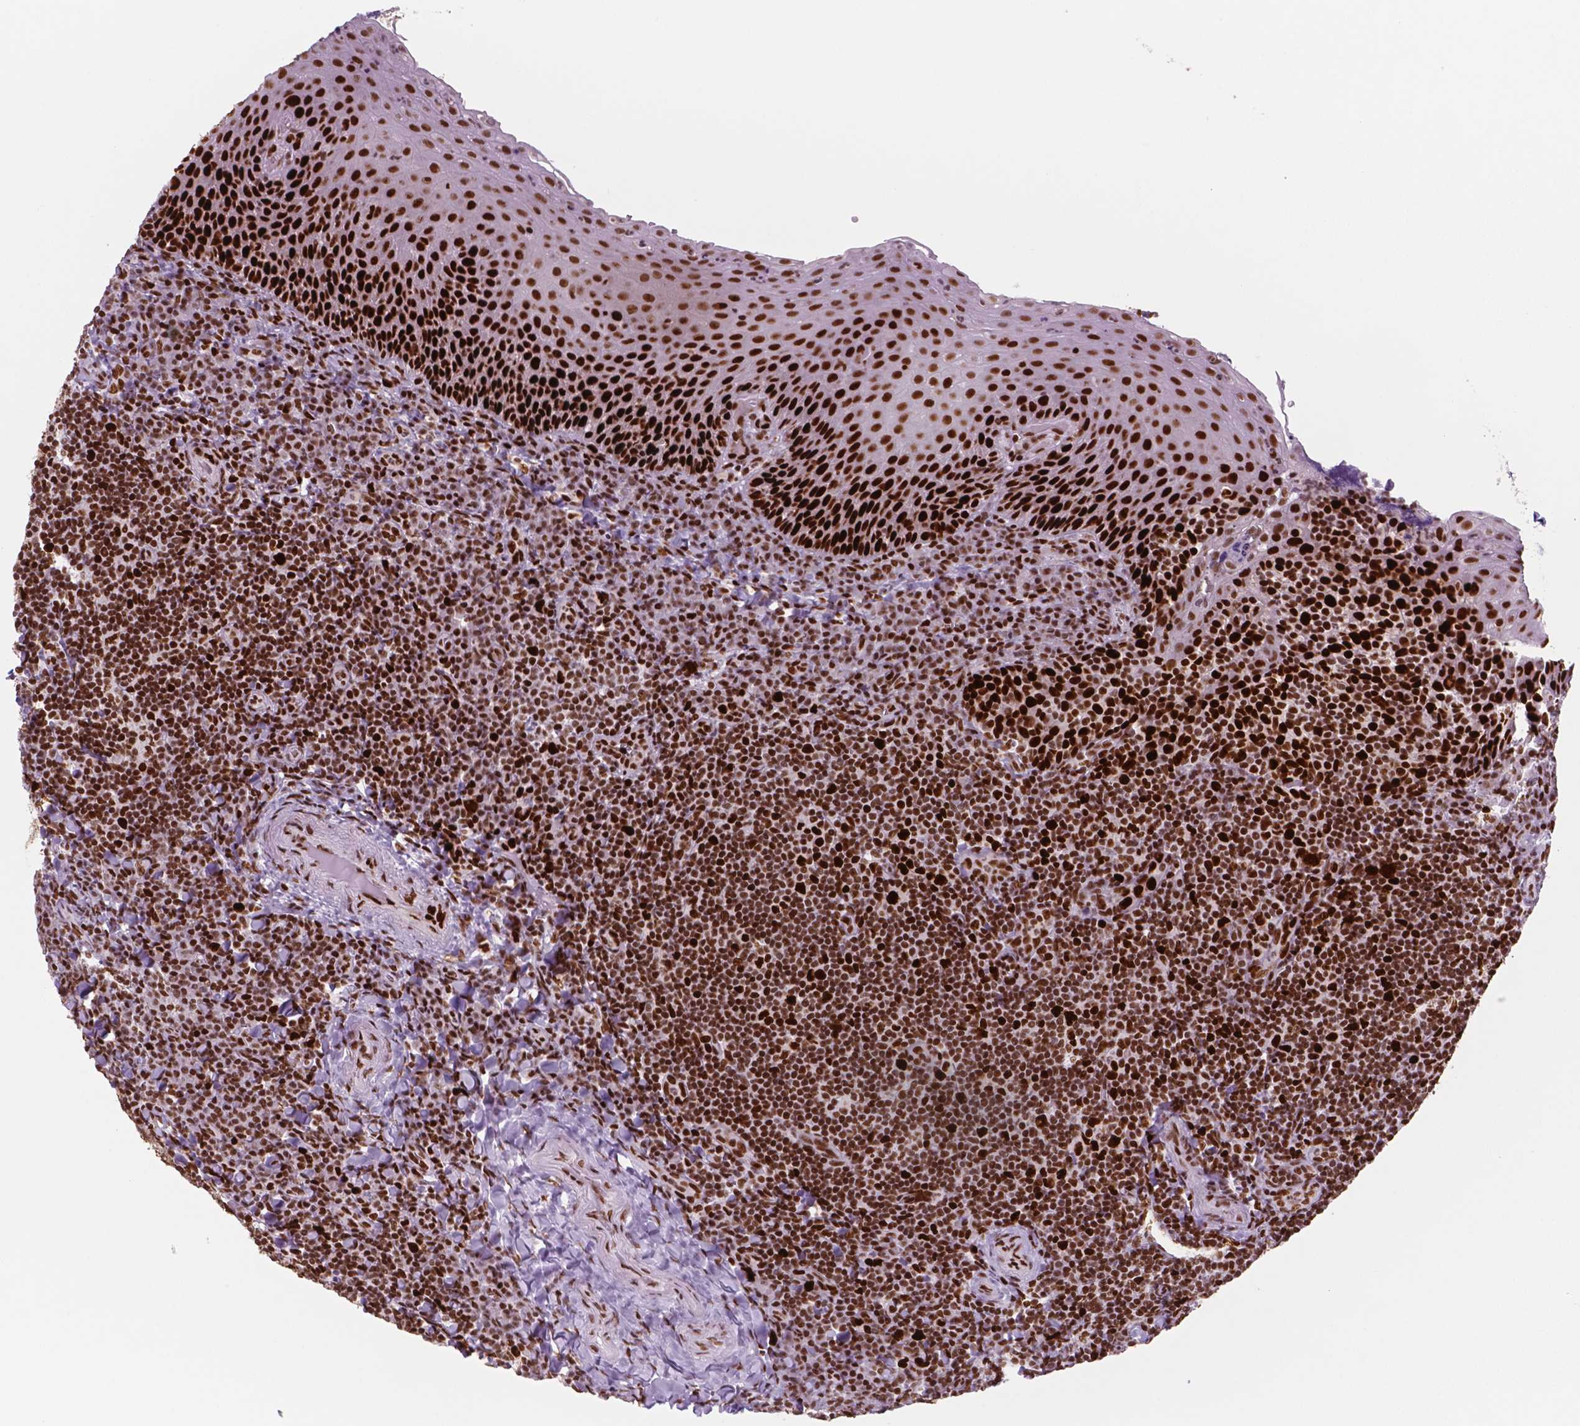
{"staining": {"intensity": "strong", "quantity": ">75%", "location": "nuclear"}, "tissue": "tonsil", "cell_type": "Germinal center cells", "image_type": "normal", "snomed": [{"axis": "morphology", "description": "Normal tissue, NOS"}, {"axis": "morphology", "description": "Inflammation, NOS"}, {"axis": "topography", "description": "Tonsil"}], "caption": "This image exhibits immunohistochemistry (IHC) staining of normal tonsil, with high strong nuclear expression in approximately >75% of germinal center cells.", "gene": "MSH6", "patient": {"sex": "female", "age": 31}}